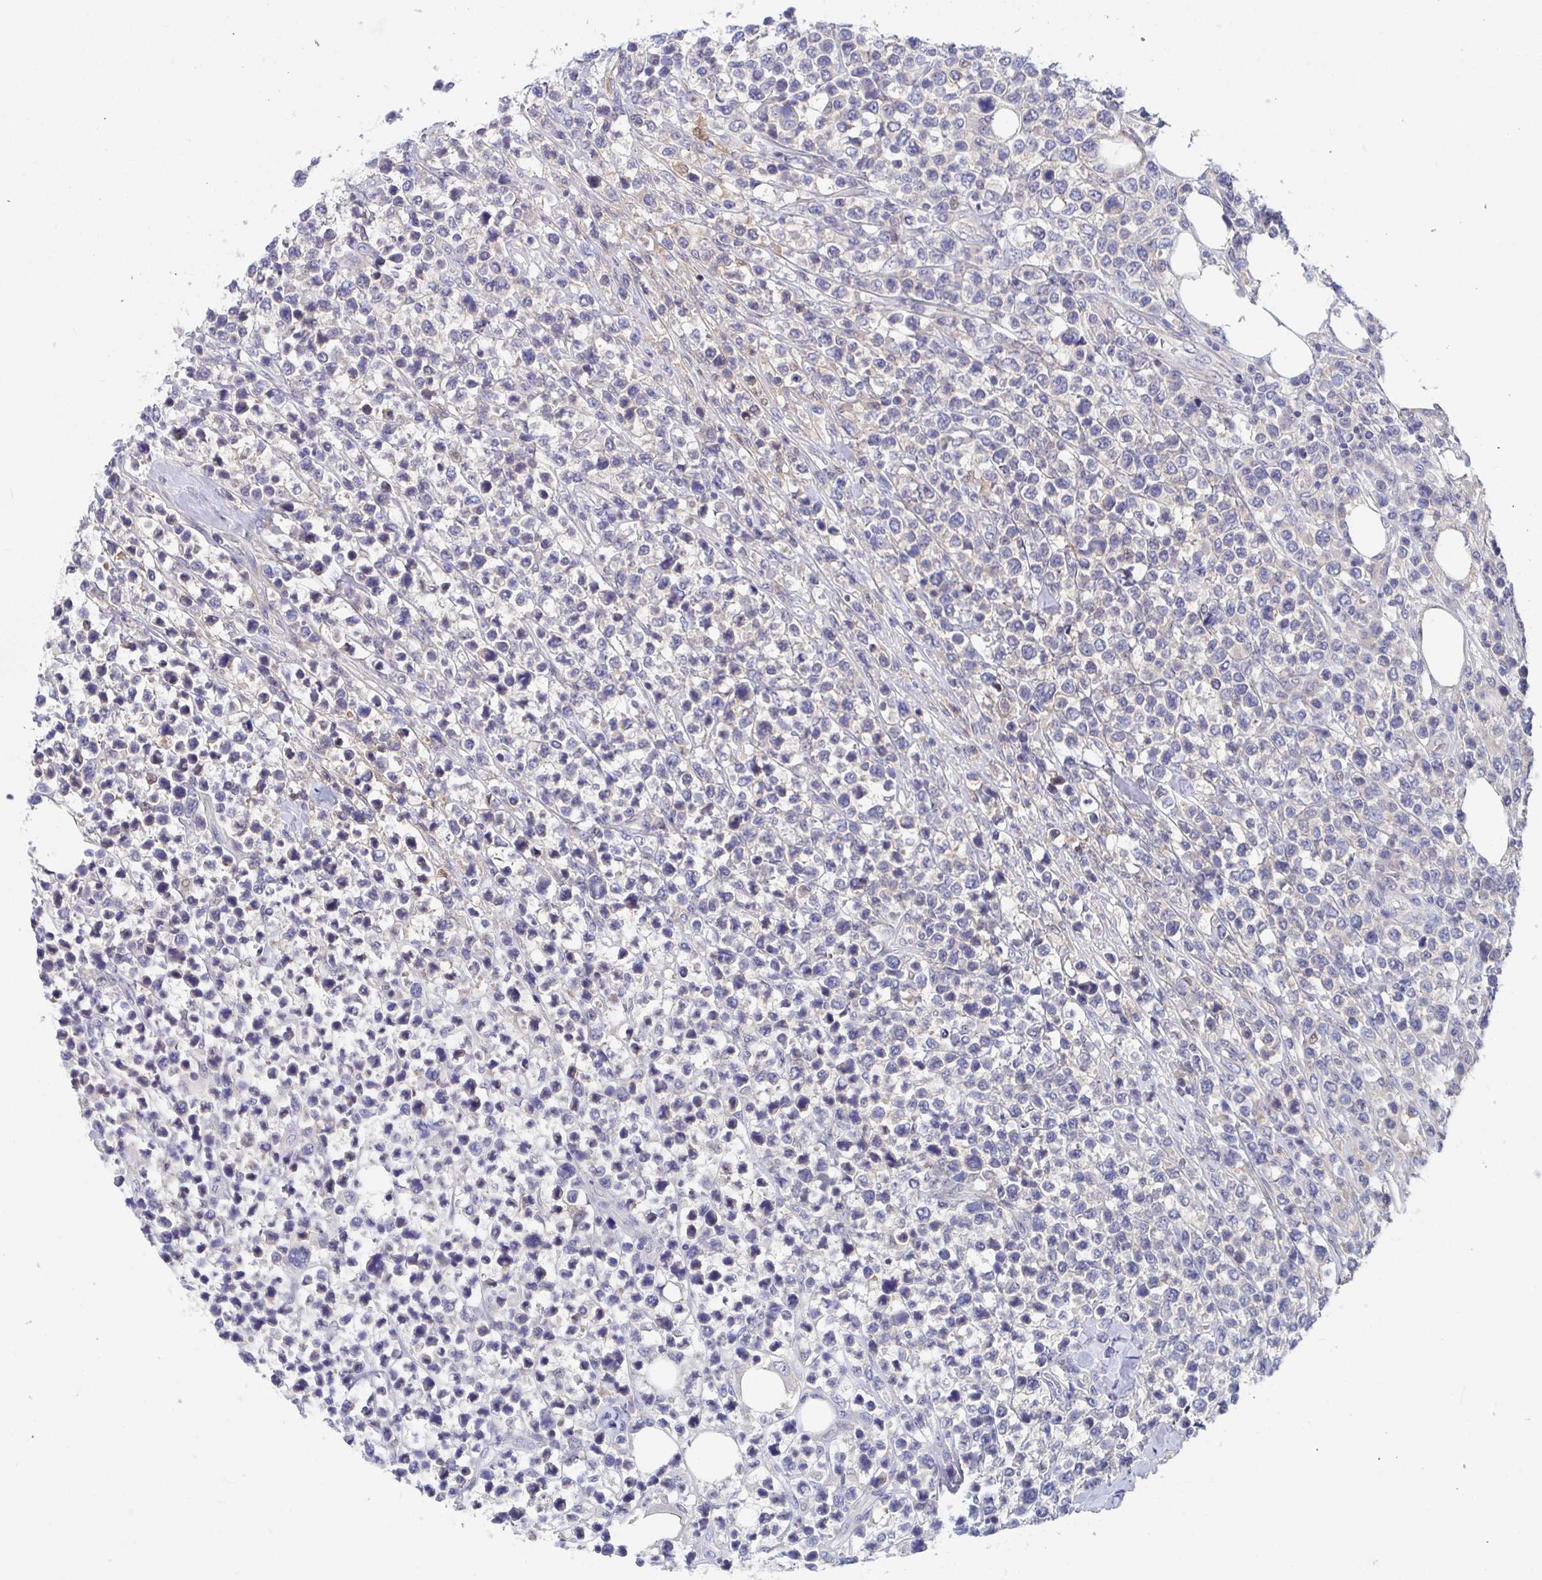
{"staining": {"intensity": "moderate", "quantity": "<25%", "location": "nuclear"}, "tissue": "lymphoma", "cell_type": "Tumor cells", "image_type": "cancer", "snomed": [{"axis": "morphology", "description": "Malignant lymphoma, non-Hodgkin's type, High grade"}, {"axis": "topography", "description": "Soft tissue"}], "caption": "A low amount of moderate nuclear positivity is present in about <25% of tumor cells in high-grade malignant lymphoma, non-Hodgkin's type tissue.", "gene": "P2RX3", "patient": {"sex": "female", "age": 56}}